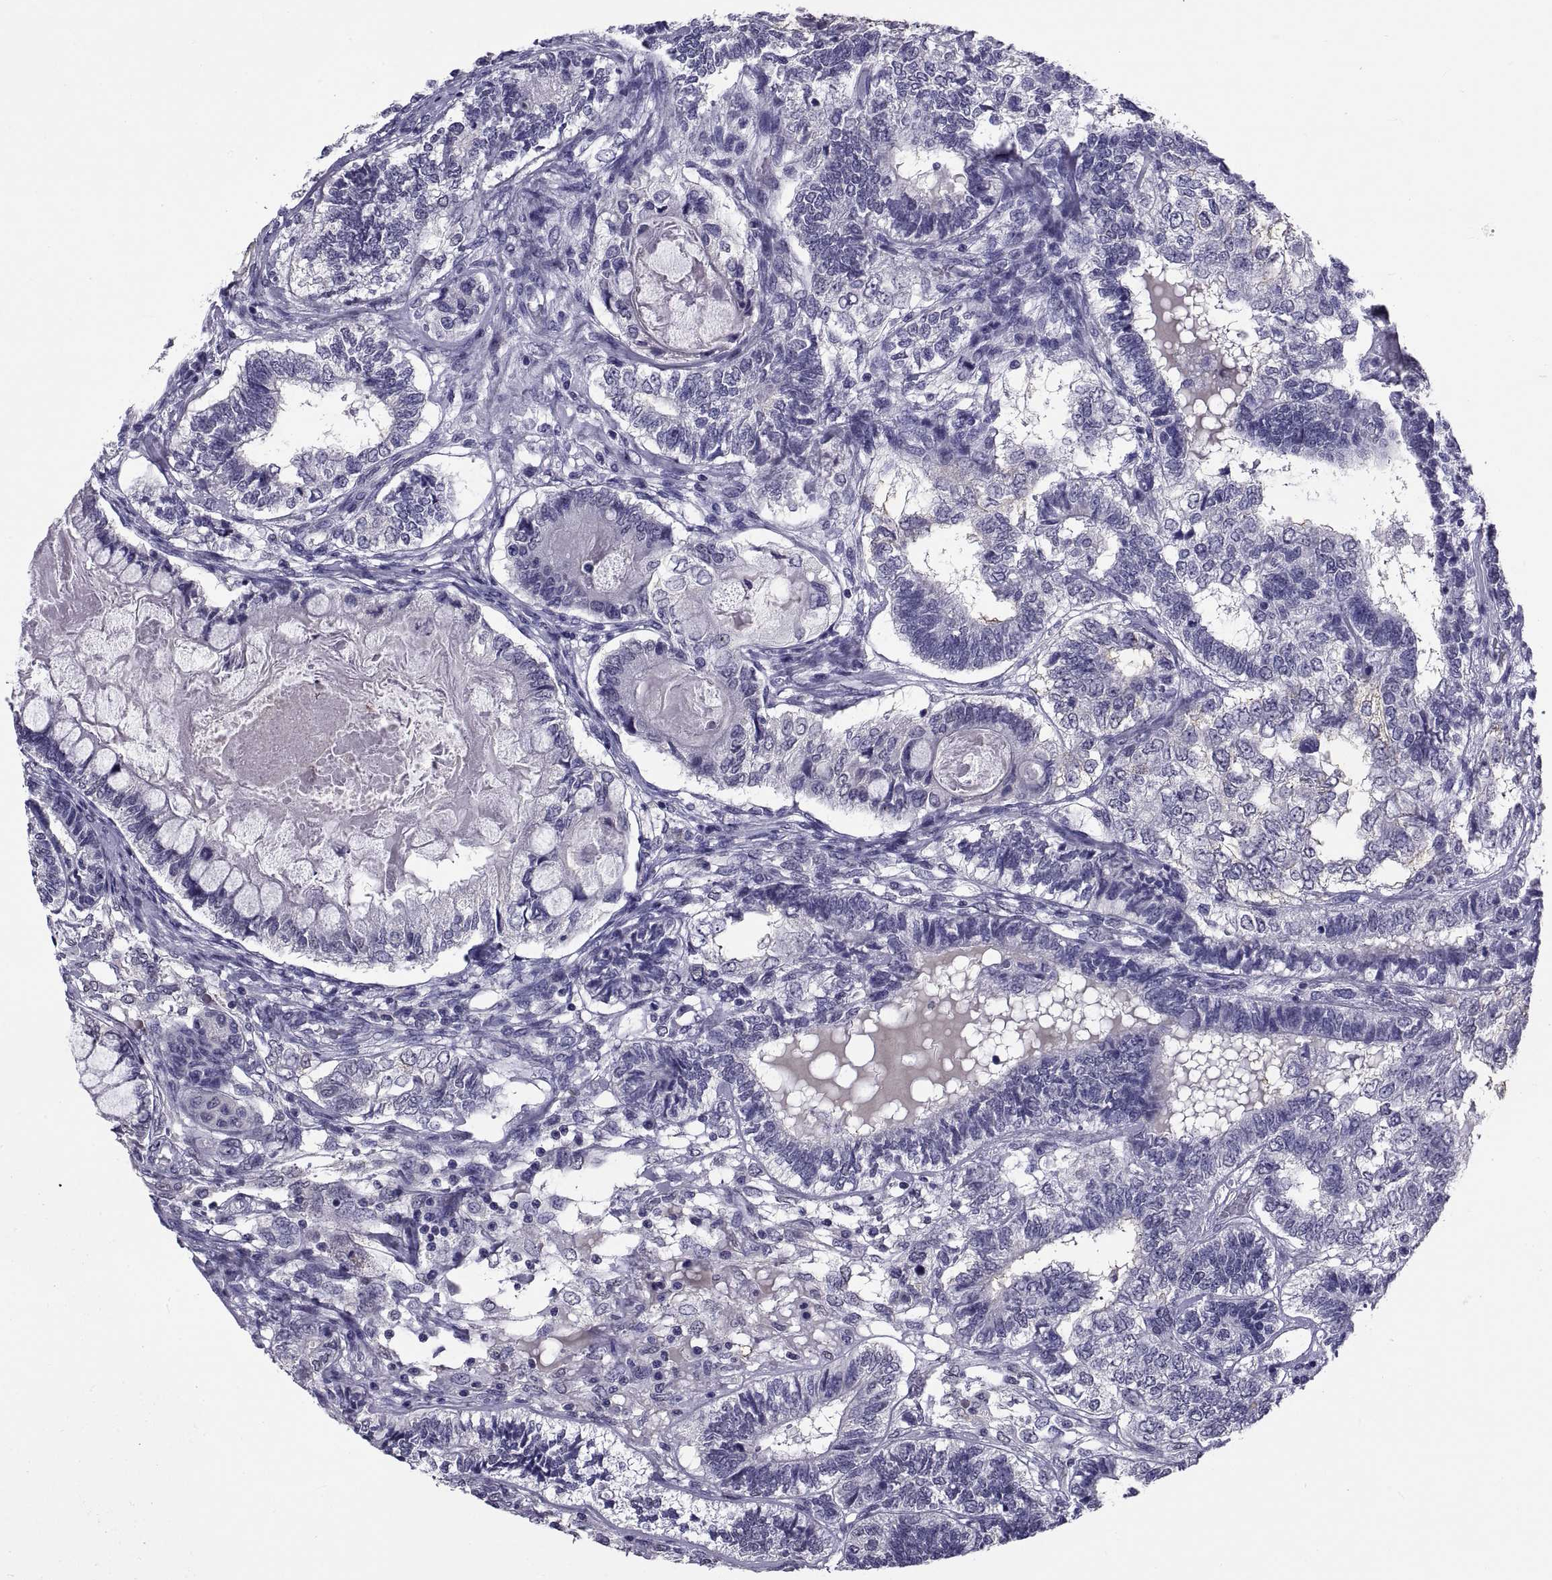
{"staining": {"intensity": "negative", "quantity": "none", "location": "none"}, "tissue": "testis cancer", "cell_type": "Tumor cells", "image_type": "cancer", "snomed": [{"axis": "morphology", "description": "Seminoma, NOS"}, {"axis": "morphology", "description": "Carcinoma, Embryonal, NOS"}, {"axis": "topography", "description": "Testis"}], "caption": "Tumor cells show no significant protein positivity in seminoma (testis). (IHC, brightfield microscopy, high magnification).", "gene": "TGFBR3L", "patient": {"sex": "male", "age": 41}}